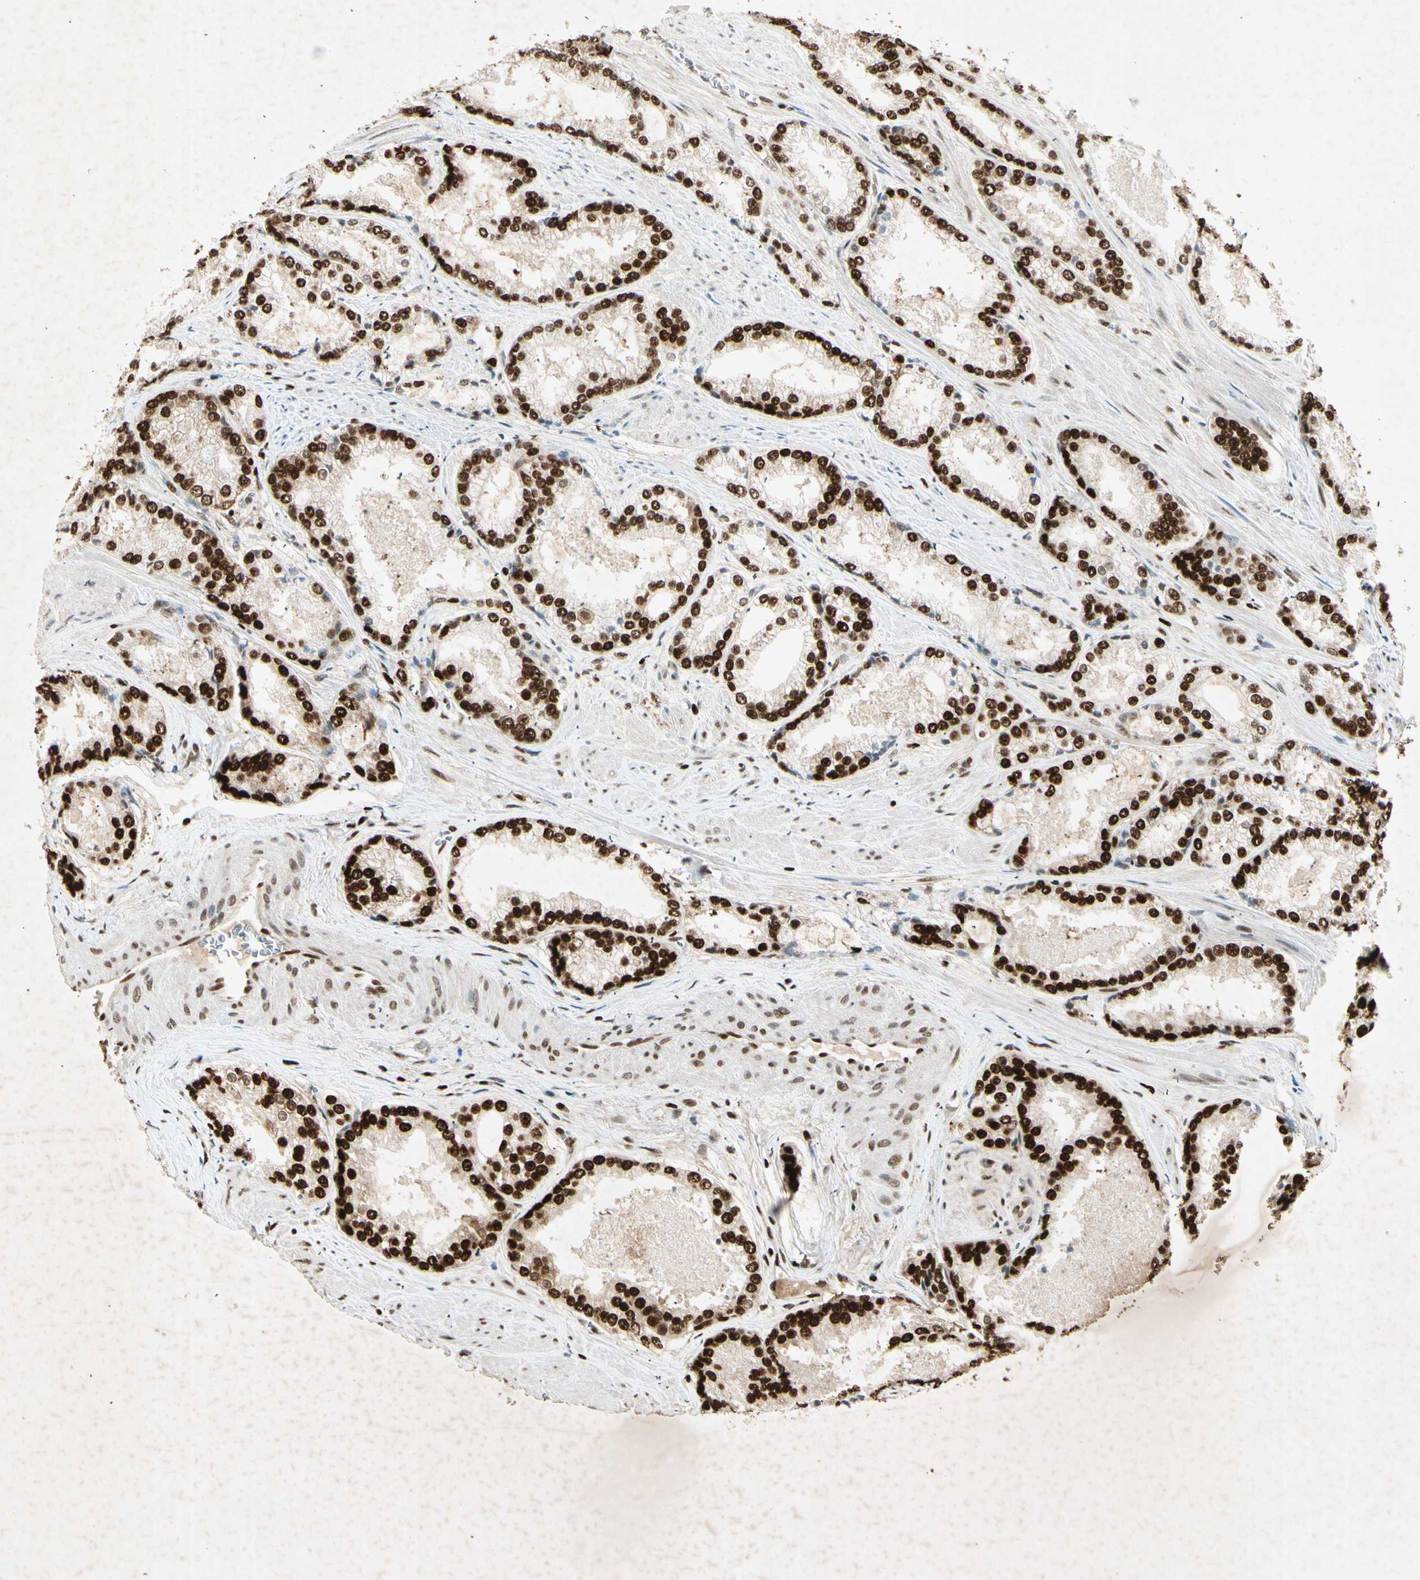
{"staining": {"intensity": "strong", "quantity": ">75%", "location": "nuclear"}, "tissue": "prostate cancer", "cell_type": "Tumor cells", "image_type": "cancer", "snomed": [{"axis": "morphology", "description": "Adenocarcinoma, Low grade"}, {"axis": "topography", "description": "Prostate"}], "caption": "DAB immunohistochemical staining of prostate adenocarcinoma (low-grade) reveals strong nuclear protein positivity in approximately >75% of tumor cells.", "gene": "RNF43", "patient": {"sex": "male", "age": 64}}